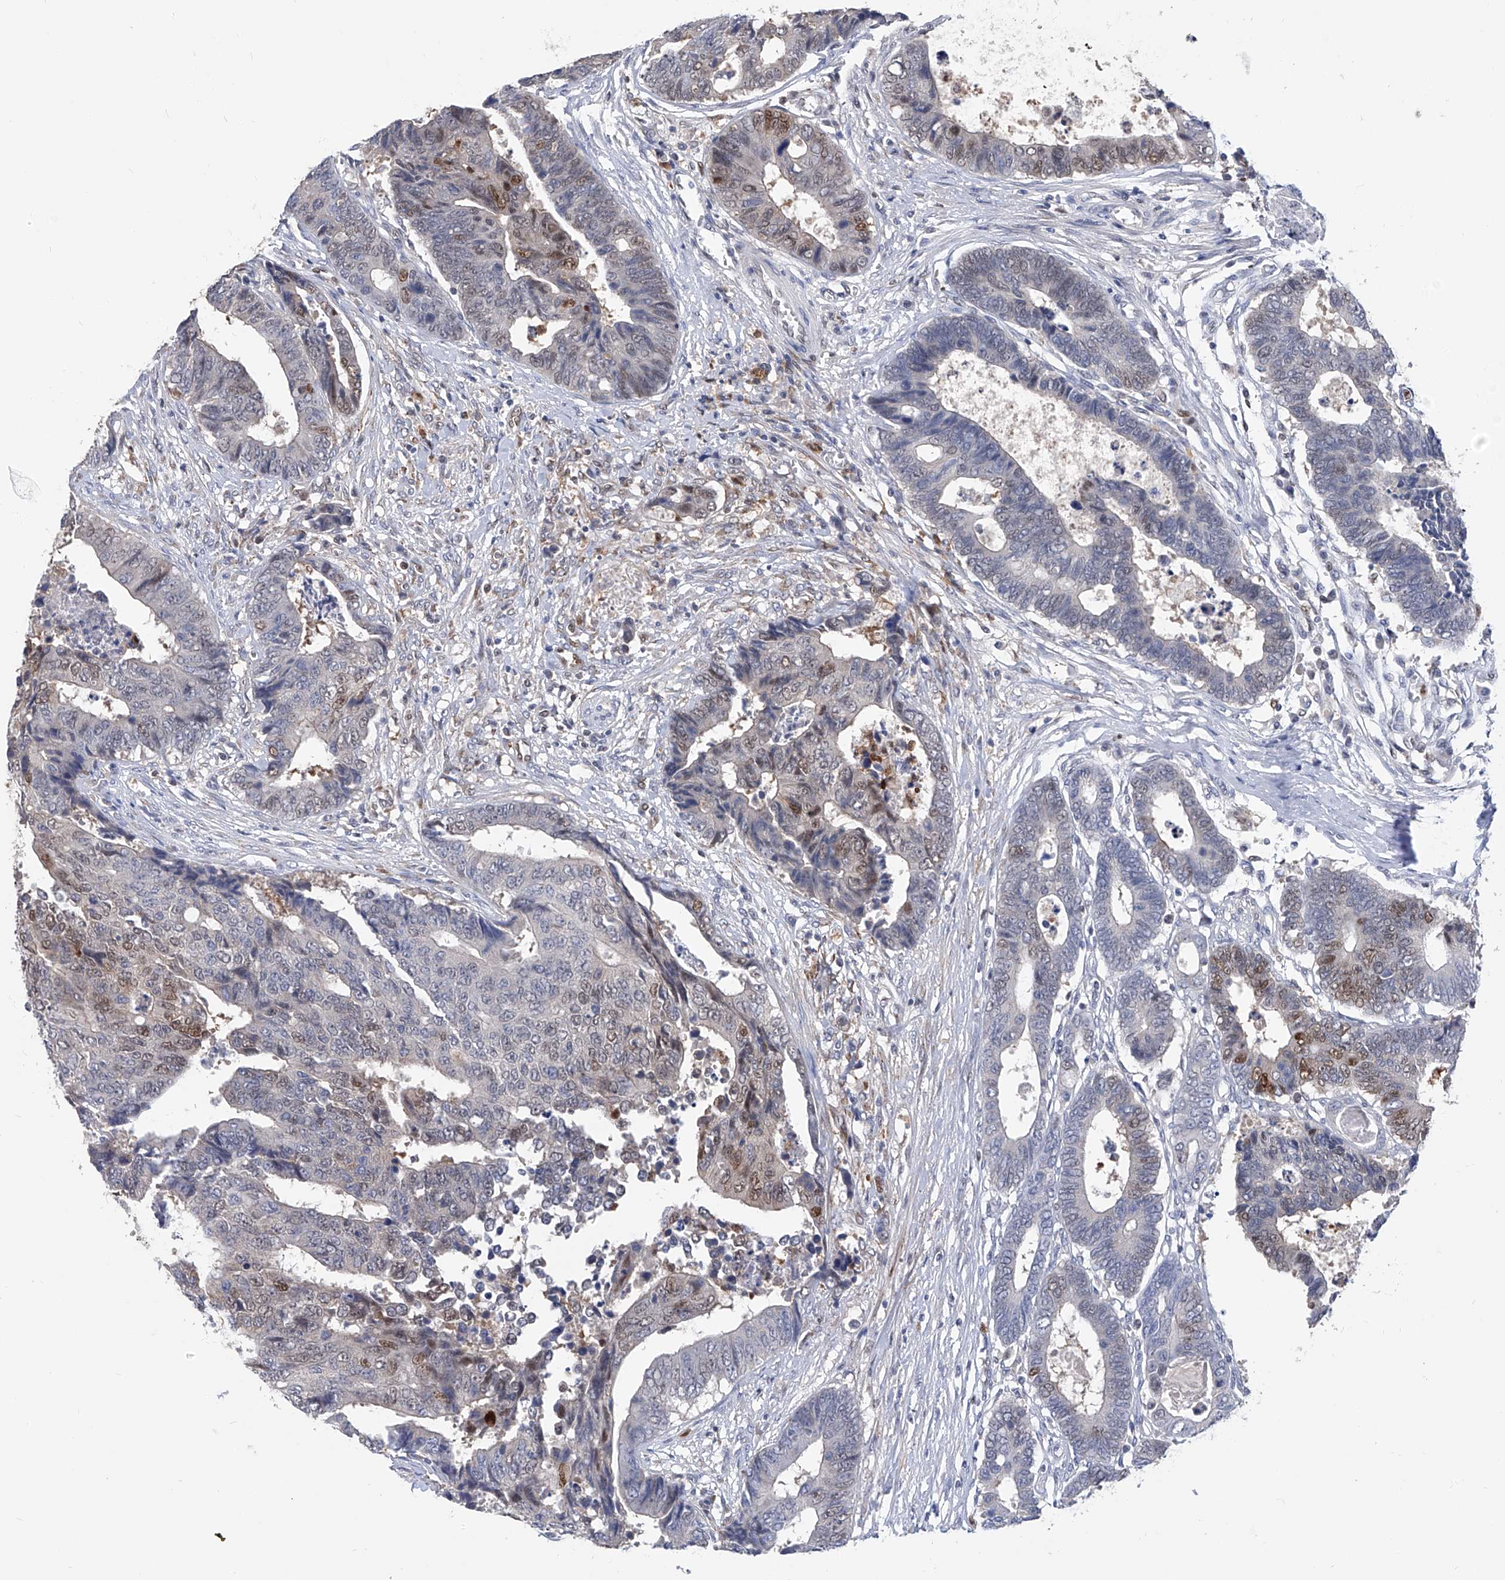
{"staining": {"intensity": "moderate", "quantity": "<25%", "location": "nuclear"}, "tissue": "colorectal cancer", "cell_type": "Tumor cells", "image_type": "cancer", "snomed": [{"axis": "morphology", "description": "Adenocarcinoma, NOS"}, {"axis": "topography", "description": "Rectum"}], "caption": "Protein staining of colorectal cancer (adenocarcinoma) tissue shows moderate nuclear expression in approximately <25% of tumor cells.", "gene": "PHF20", "patient": {"sex": "male", "age": 84}}